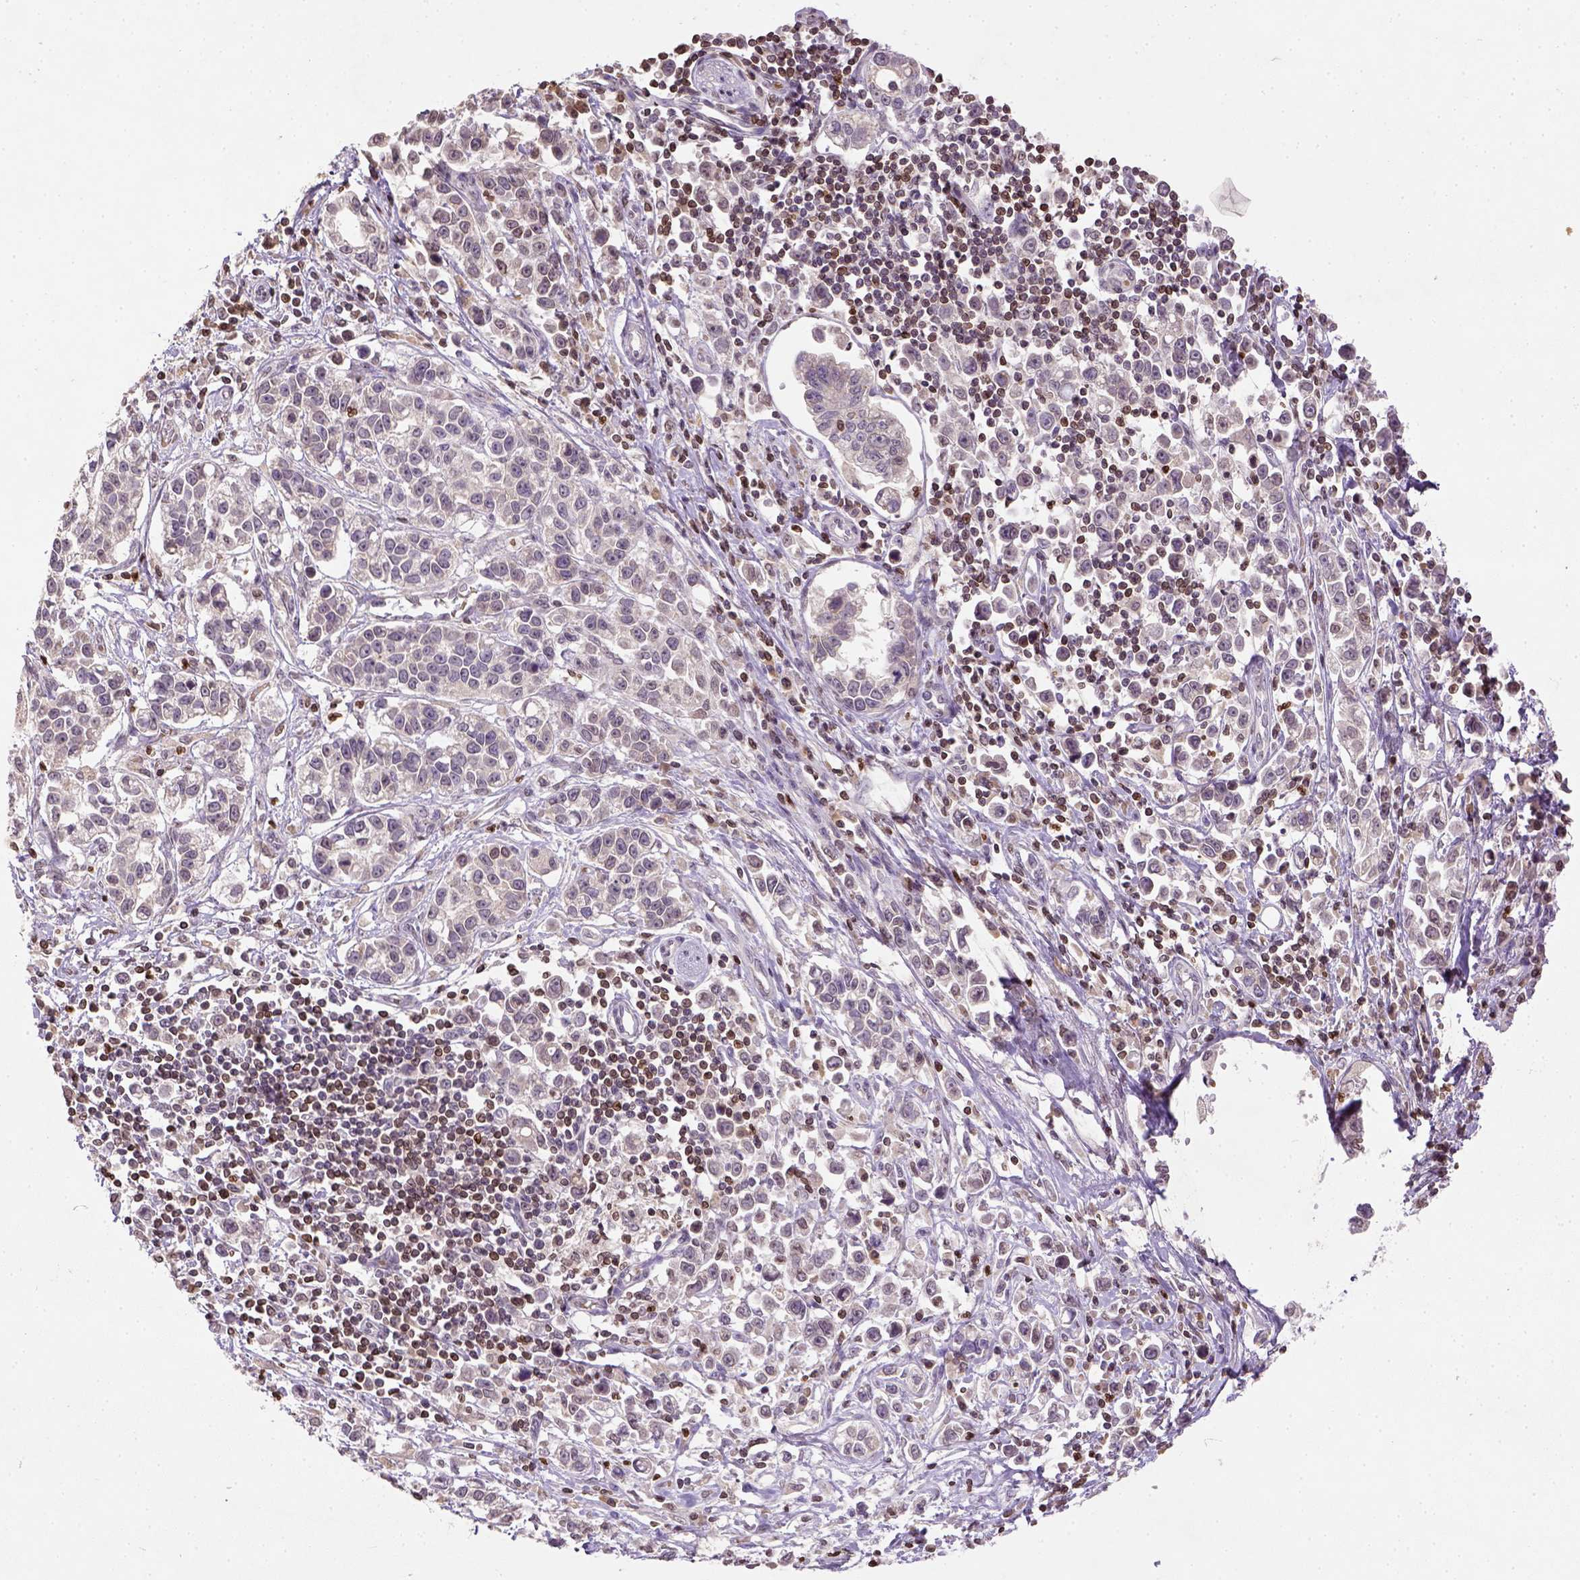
{"staining": {"intensity": "negative", "quantity": "none", "location": "none"}, "tissue": "stomach cancer", "cell_type": "Tumor cells", "image_type": "cancer", "snomed": [{"axis": "morphology", "description": "Adenocarcinoma, NOS"}, {"axis": "topography", "description": "Stomach"}], "caption": "A histopathology image of human stomach adenocarcinoma is negative for staining in tumor cells.", "gene": "NUDT3", "patient": {"sex": "male", "age": 93}}